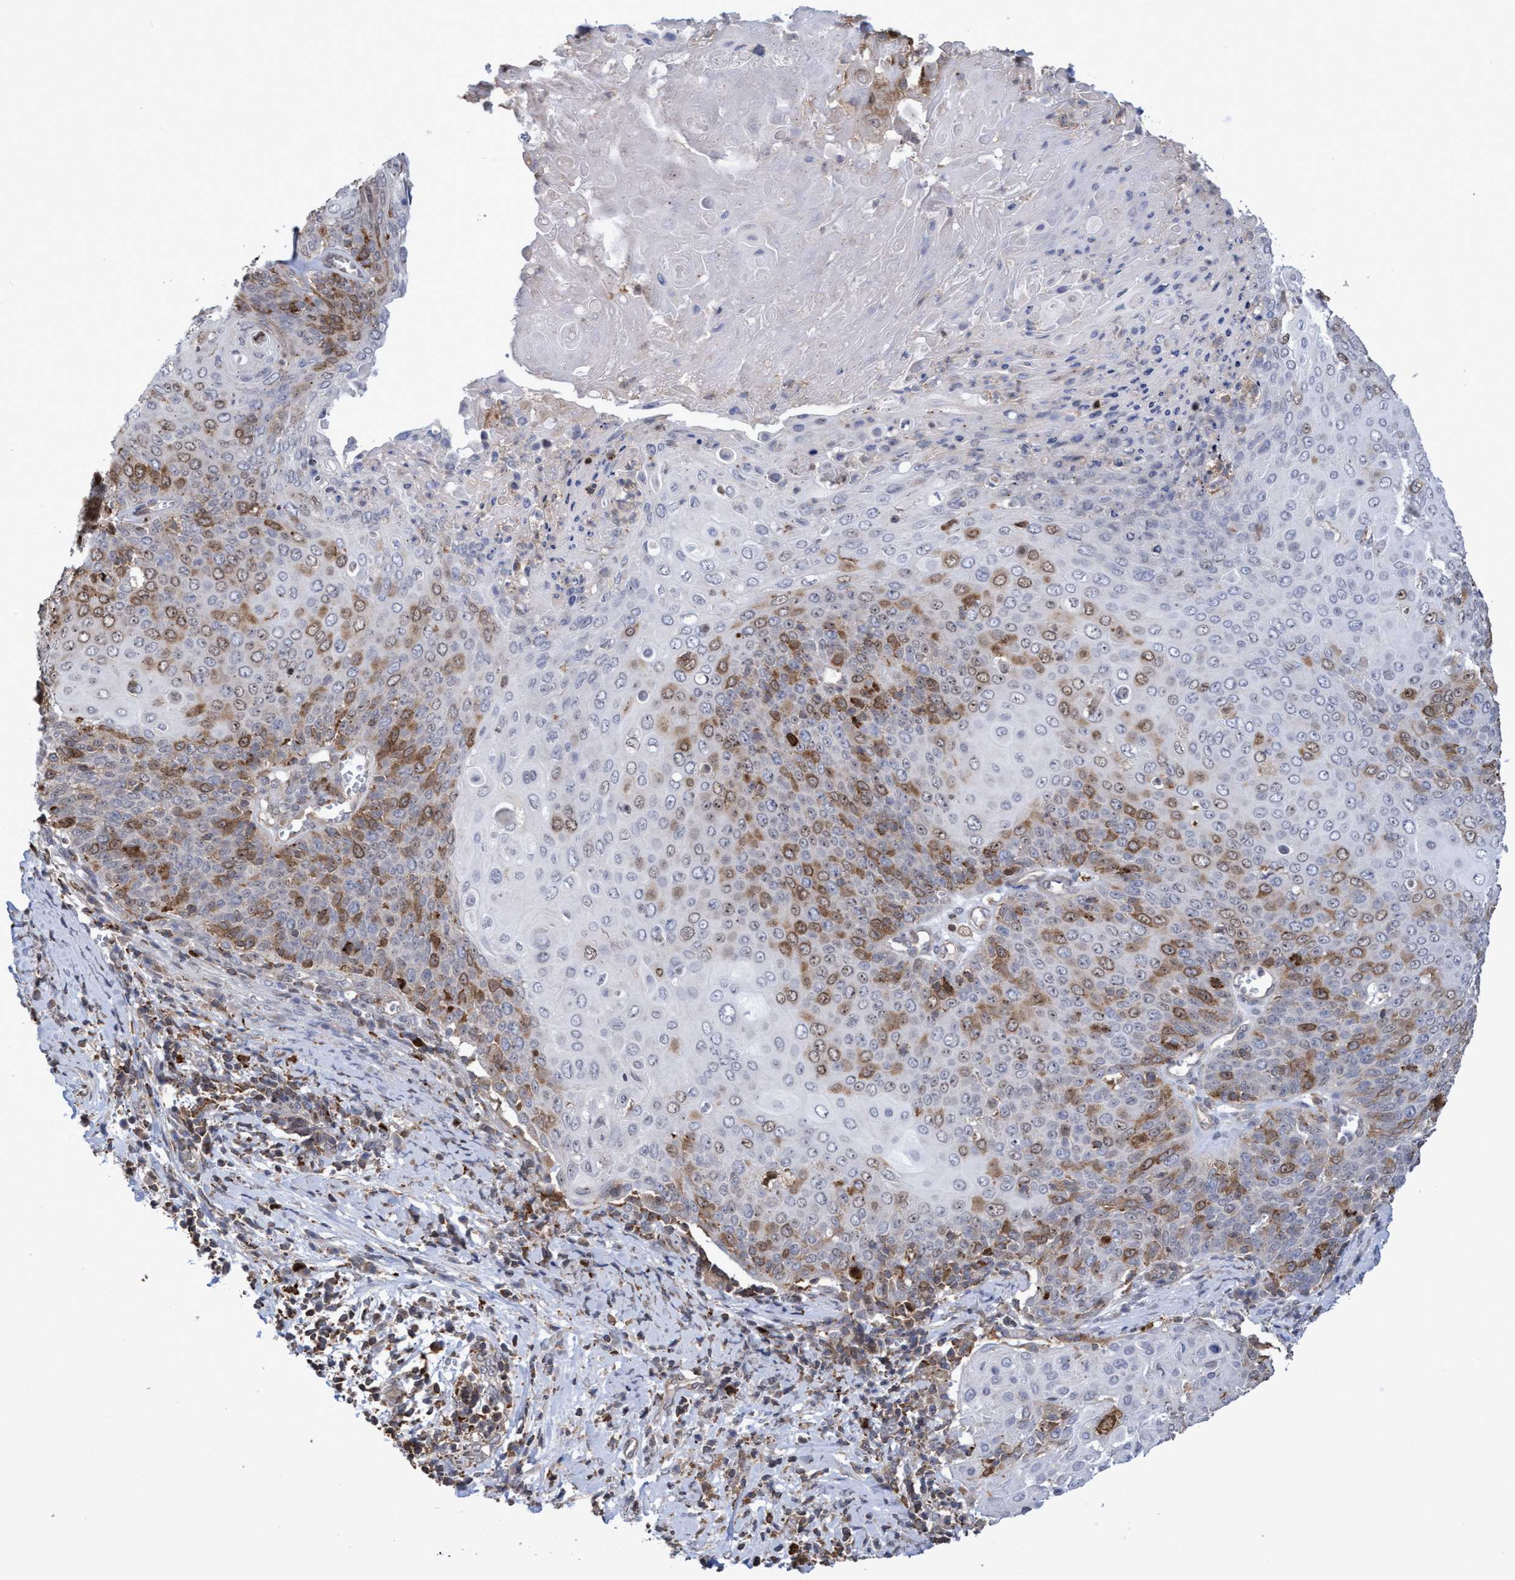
{"staining": {"intensity": "moderate", "quantity": "25%-75%", "location": "cytoplasmic/membranous,nuclear"}, "tissue": "cervical cancer", "cell_type": "Tumor cells", "image_type": "cancer", "snomed": [{"axis": "morphology", "description": "Squamous cell carcinoma, NOS"}, {"axis": "topography", "description": "Cervix"}], "caption": "Moderate cytoplasmic/membranous and nuclear staining for a protein is present in approximately 25%-75% of tumor cells of cervical cancer (squamous cell carcinoma) using IHC.", "gene": "SLBP", "patient": {"sex": "female", "age": 39}}